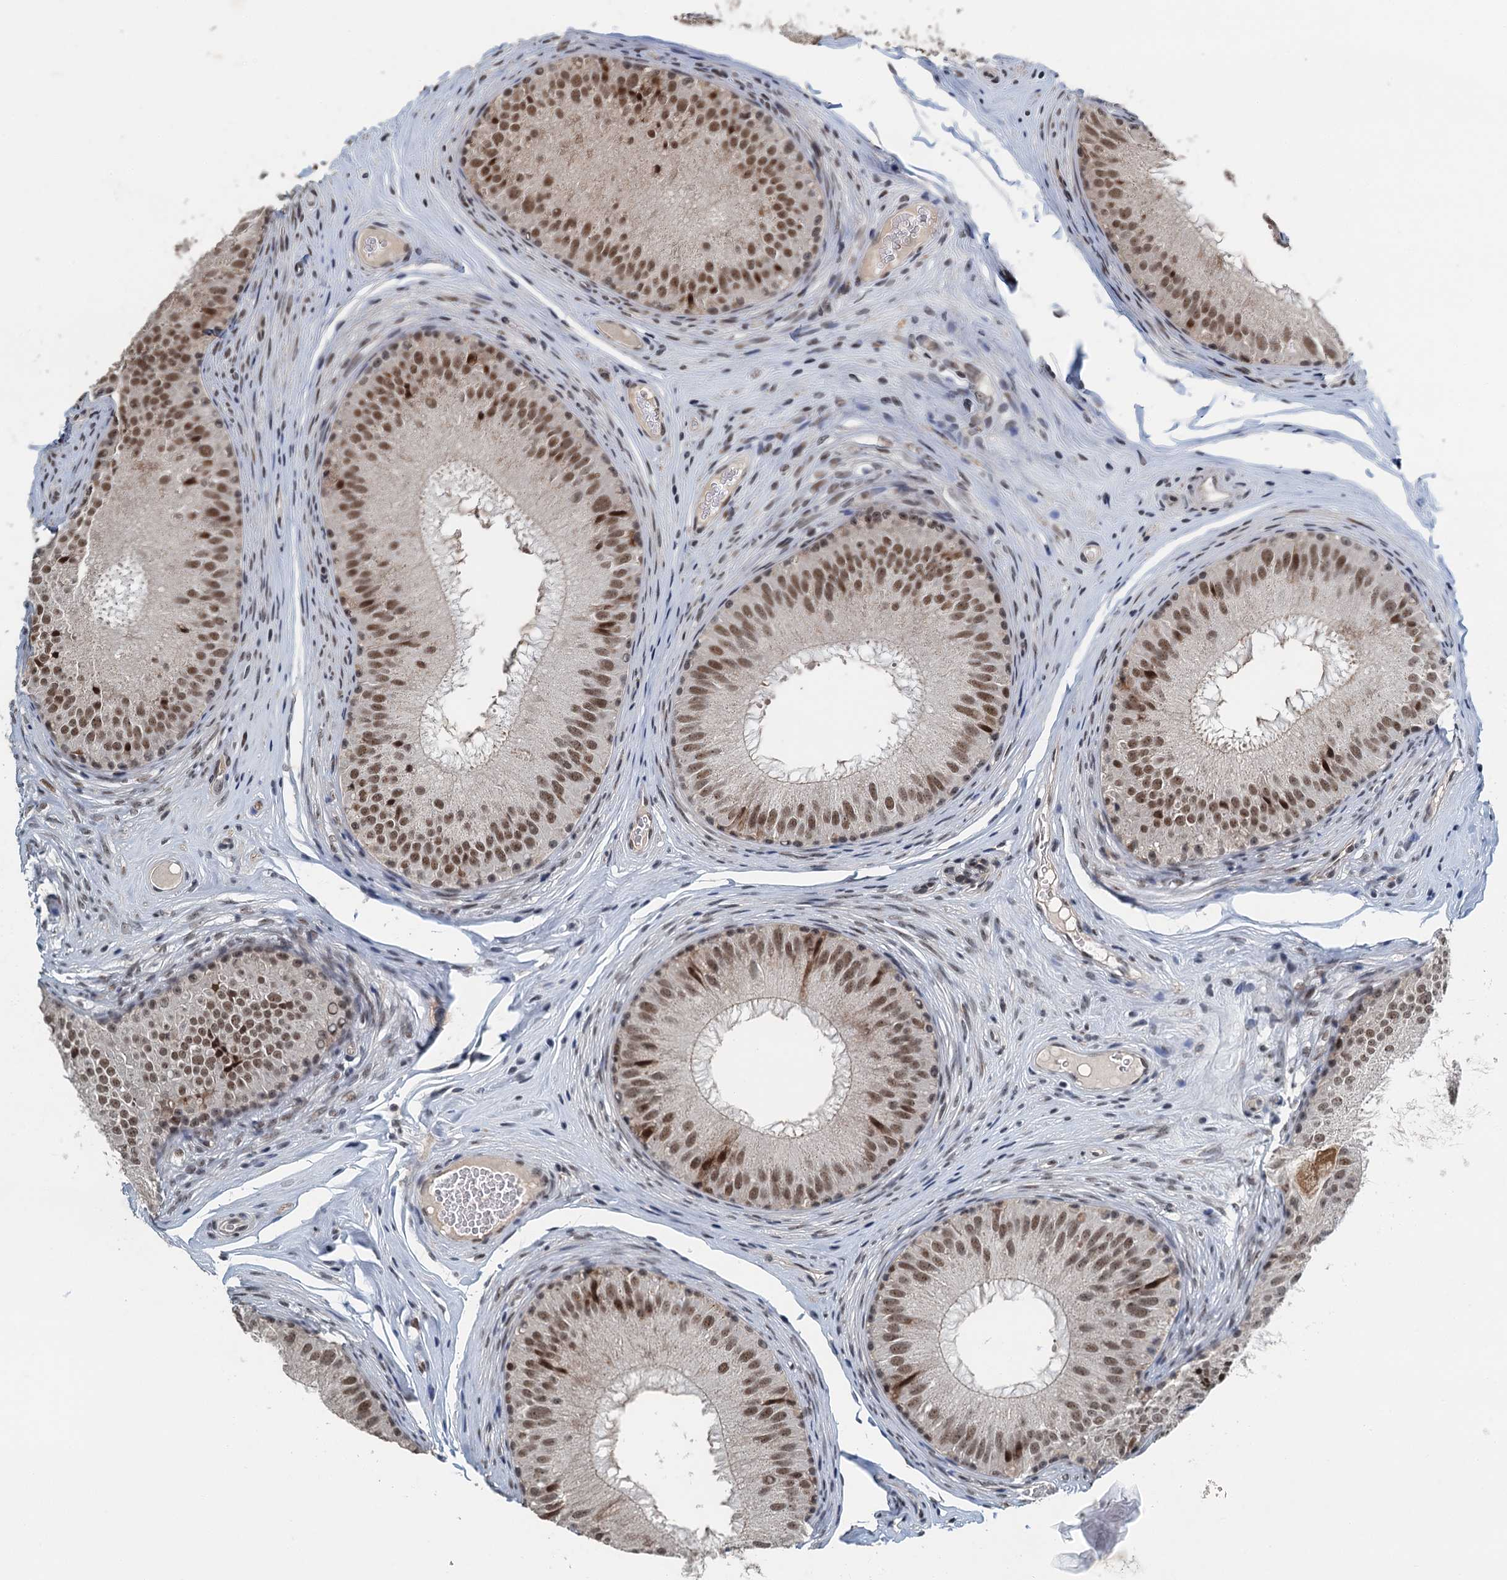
{"staining": {"intensity": "moderate", "quantity": ">75%", "location": "nuclear"}, "tissue": "epididymis", "cell_type": "Glandular cells", "image_type": "normal", "snomed": [{"axis": "morphology", "description": "Normal tissue, NOS"}, {"axis": "topography", "description": "Epididymis"}], "caption": "Protein staining by IHC demonstrates moderate nuclear positivity in about >75% of glandular cells in normal epididymis.", "gene": "MTA3", "patient": {"sex": "male", "age": 32}}